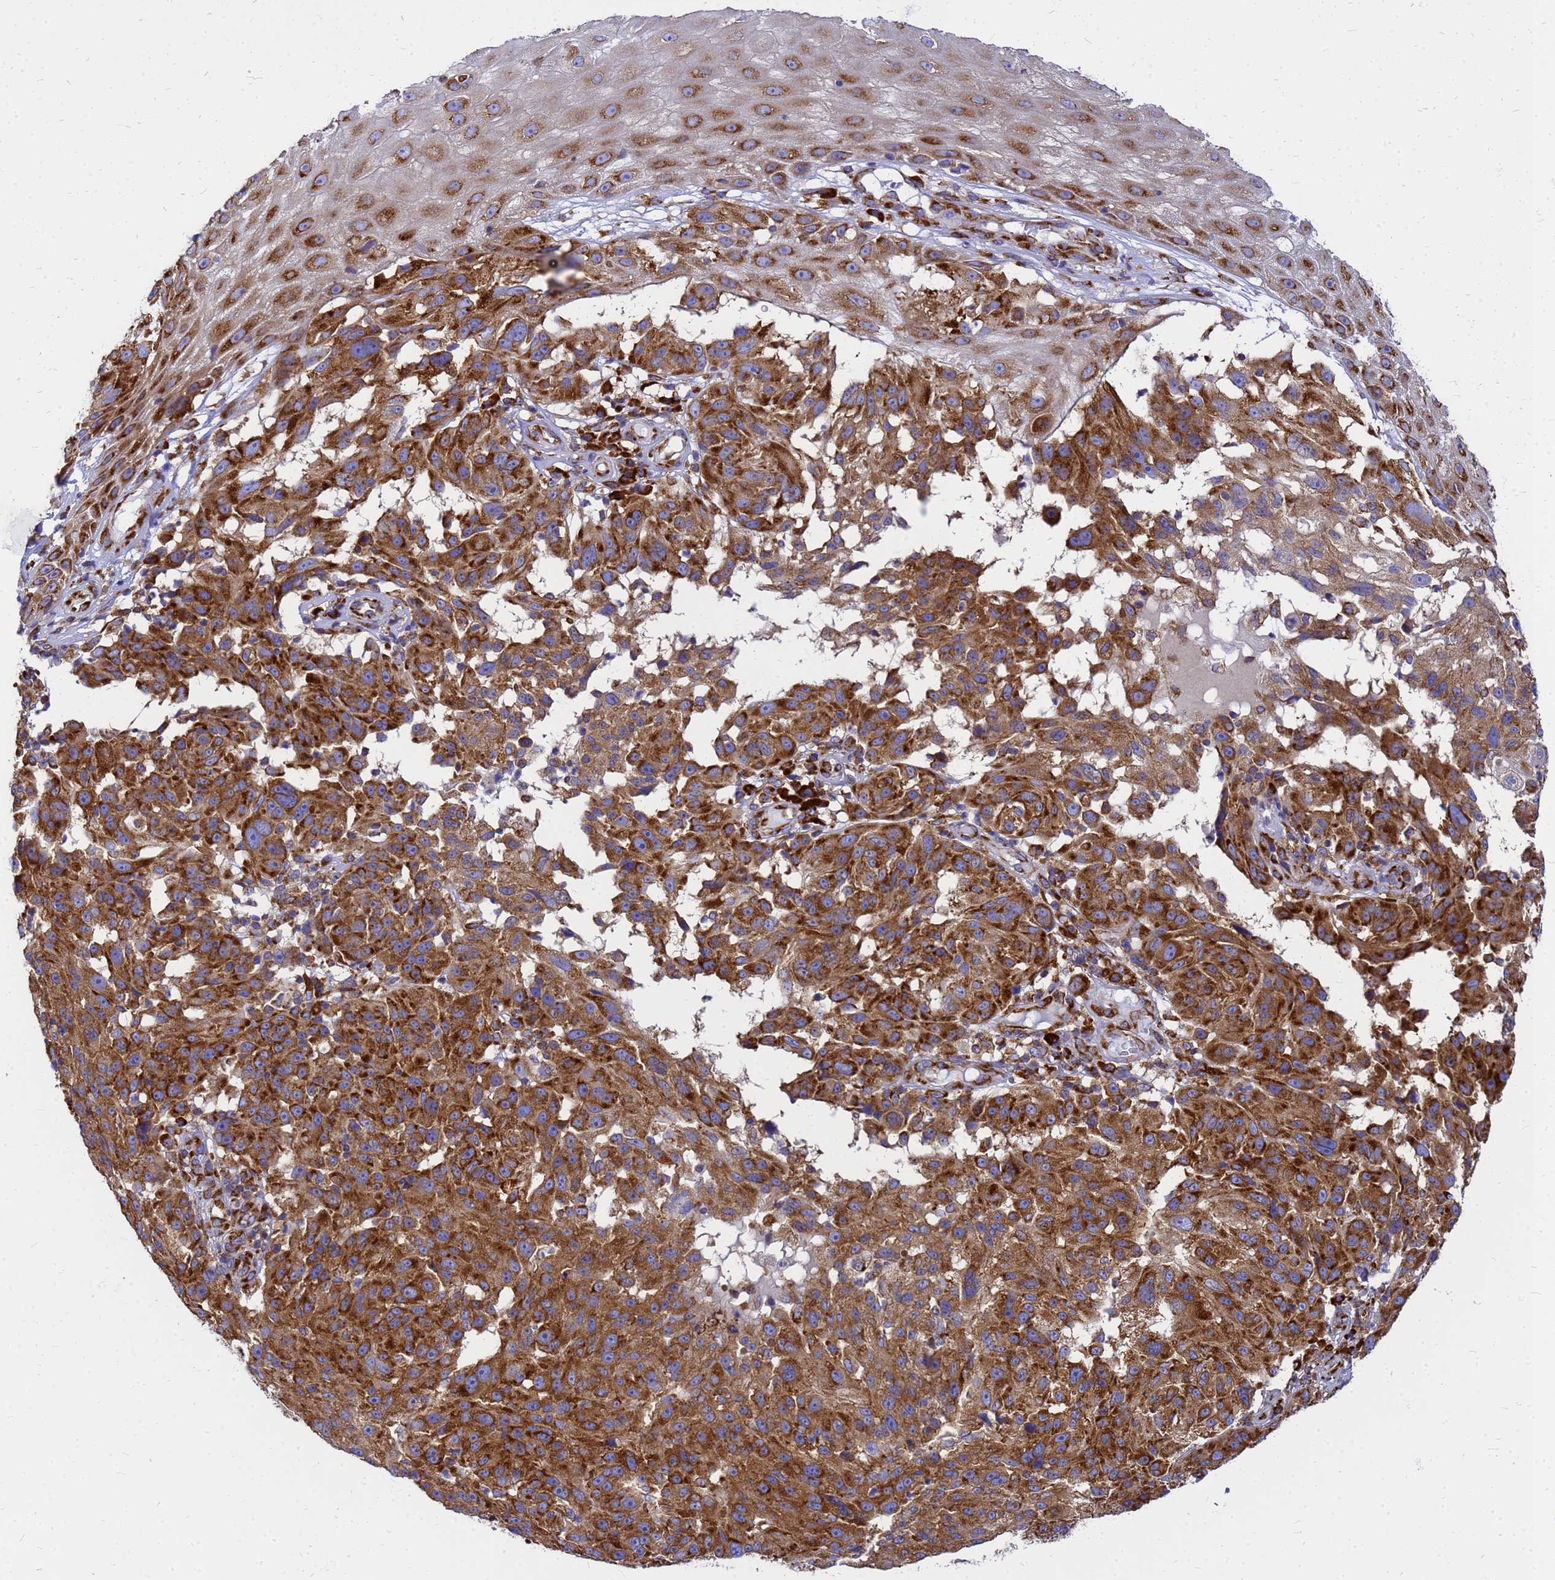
{"staining": {"intensity": "strong", "quantity": ">75%", "location": "cytoplasmic/membranous"}, "tissue": "melanoma", "cell_type": "Tumor cells", "image_type": "cancer", "snomed": [{"axis": "morphology", "description": "Malignant melanoma, NOS"}, {"axis": "topography", "description": "Skin"}], "caption": "DAB (3,3'-diaminobenzidine) immunohistochemical staining of melanoma exhibits strong cytoplasmic/membranous protein staining in approximately >75% of tumor cells.", "gene": "EEF1D", "patient": {"sex": "male", "age": 53}}